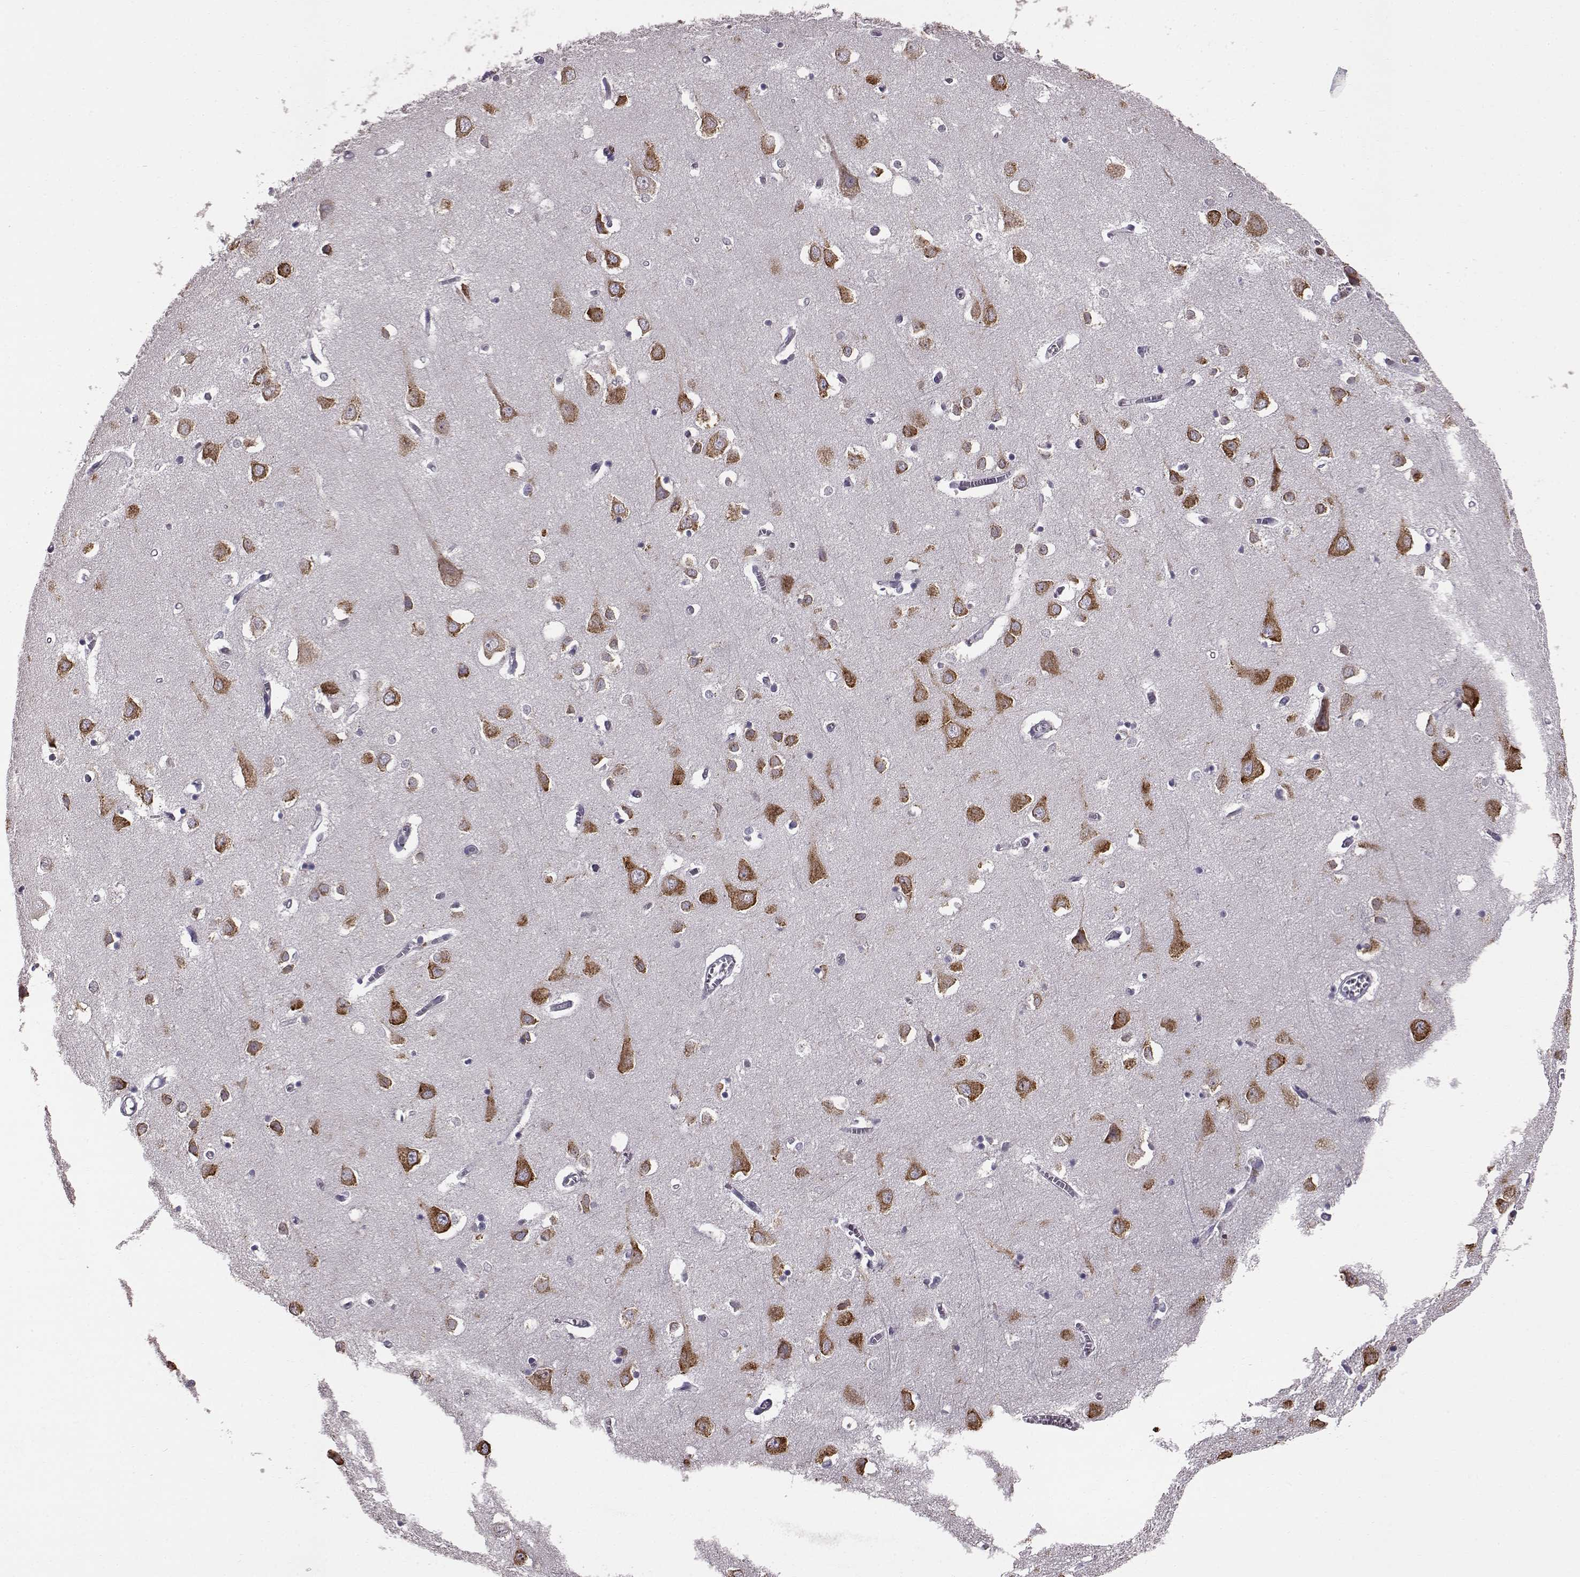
{"staining": {"intensity": "negative", "quantity": "none", "location": "none"}, "tissue": "cerebral cortex", "cell_type": "Endothelial cells", "image_type": "normal", "snomed": [{"axis": "morphology", "description": "Normal tissue, NOS"}, {"axis": "topography", "description": "Cerebral cortex"}], "caption": "The photomicrograph exhibits no staining of endothelial cells in unremarkable cerebral cortex. The staining was performed using DAB to visualize the protein expression in brown, while the nuclei were stained in blue with hematoxylin (Magnification: 20x).", "gene": "ADGRG2", "patient": {"sex": "male", "age": 70}}